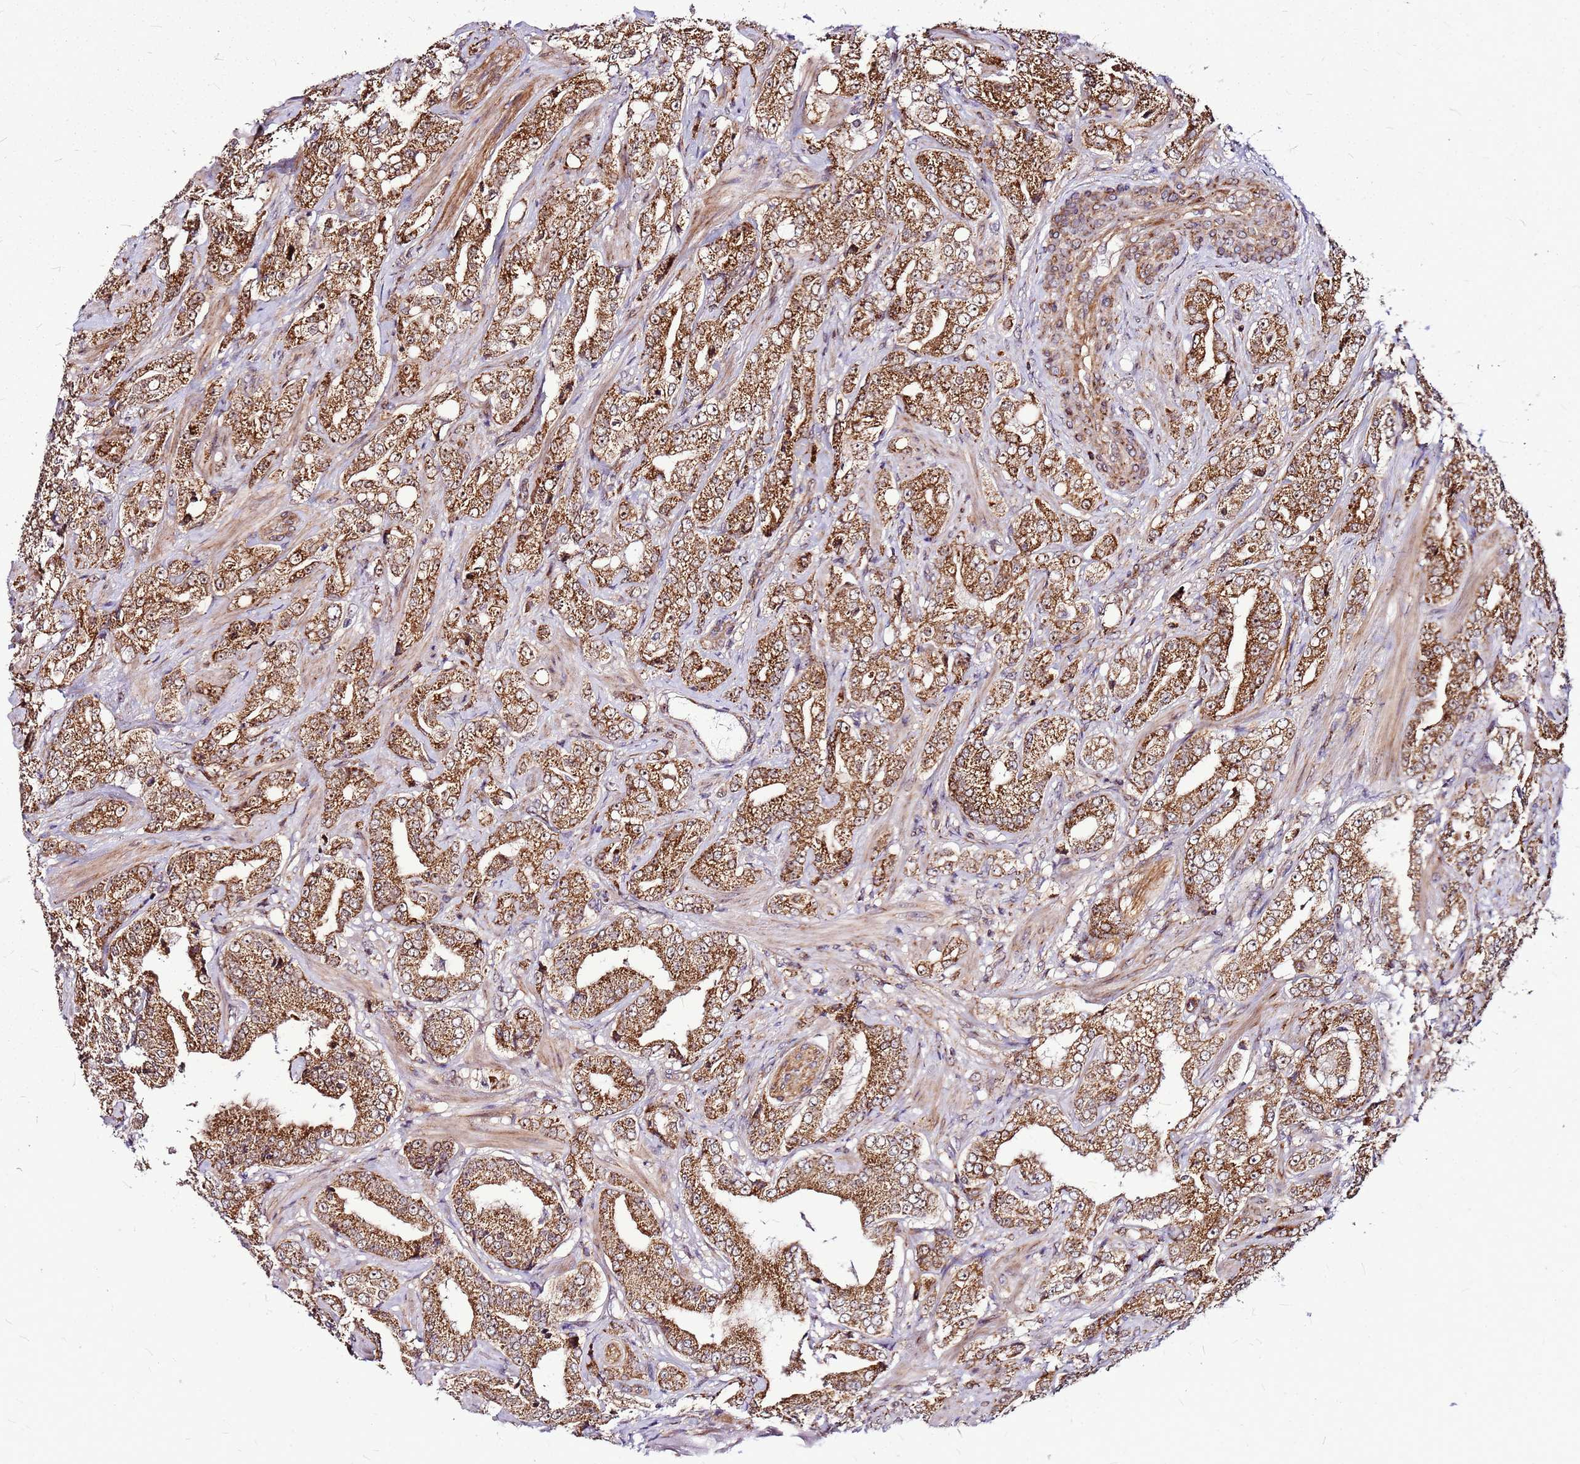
{"staining": {"intensity": "moderate", "quantity": ">75%", "location": "cytoplasmic/membranous"}, "tissue": "prostate cancer", "cell_type": "Tumor cells", "image_type": "cancer", "snomed": [{"axis": "morphology", "description": "Adenocarcinoma, Low grade"}, {"axis": "topography", "description": "Prostate"}], "caption": "This photomicrograph exhibits immunohistochemistry (IHC) staining of prostate cancer, with medium moderate cytoplasmic/membranous expression in approximately >75% of tumor cells.", "gene": "OR51T1", "patient": {"sex": "male", "age": 67}}